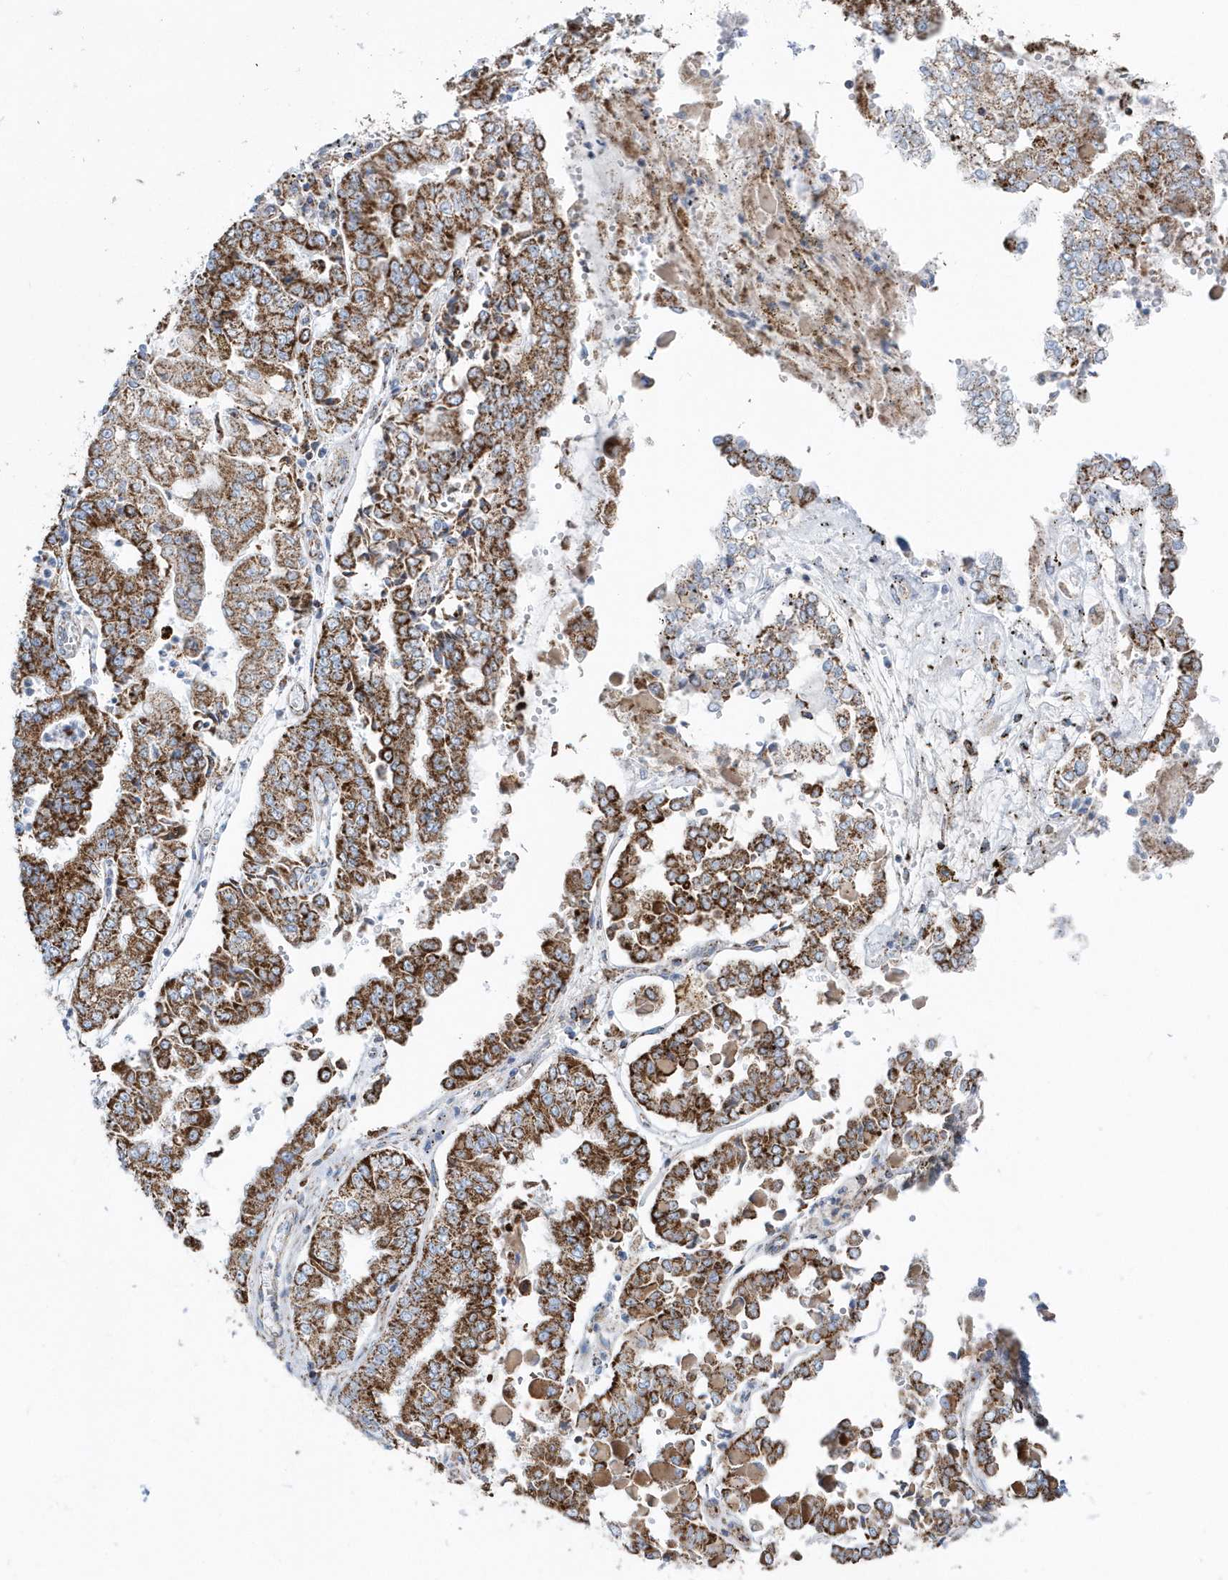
{"staining": {"intensity": "strong", "quantity": ">75%", "location": "cytoplasmic/membranous"}, "tissue": "stomach cancer", "cell_type": "Tumor cells", "image_type": "cancer", "snomed": [{"axis": "morphology", "description": "Adenocarcinoma, NOS"}, {"axis": "topography", "description": "Stomach"}], "caption": "Stomach cancer (adenocarcinoma) stained with a brown dye demonstrates strong cytoplasmic/membranous positive expression in approximately >75% of tumor cells.", "gene": "TMCO6", "patient": {"sex": "male", "age": 76}}